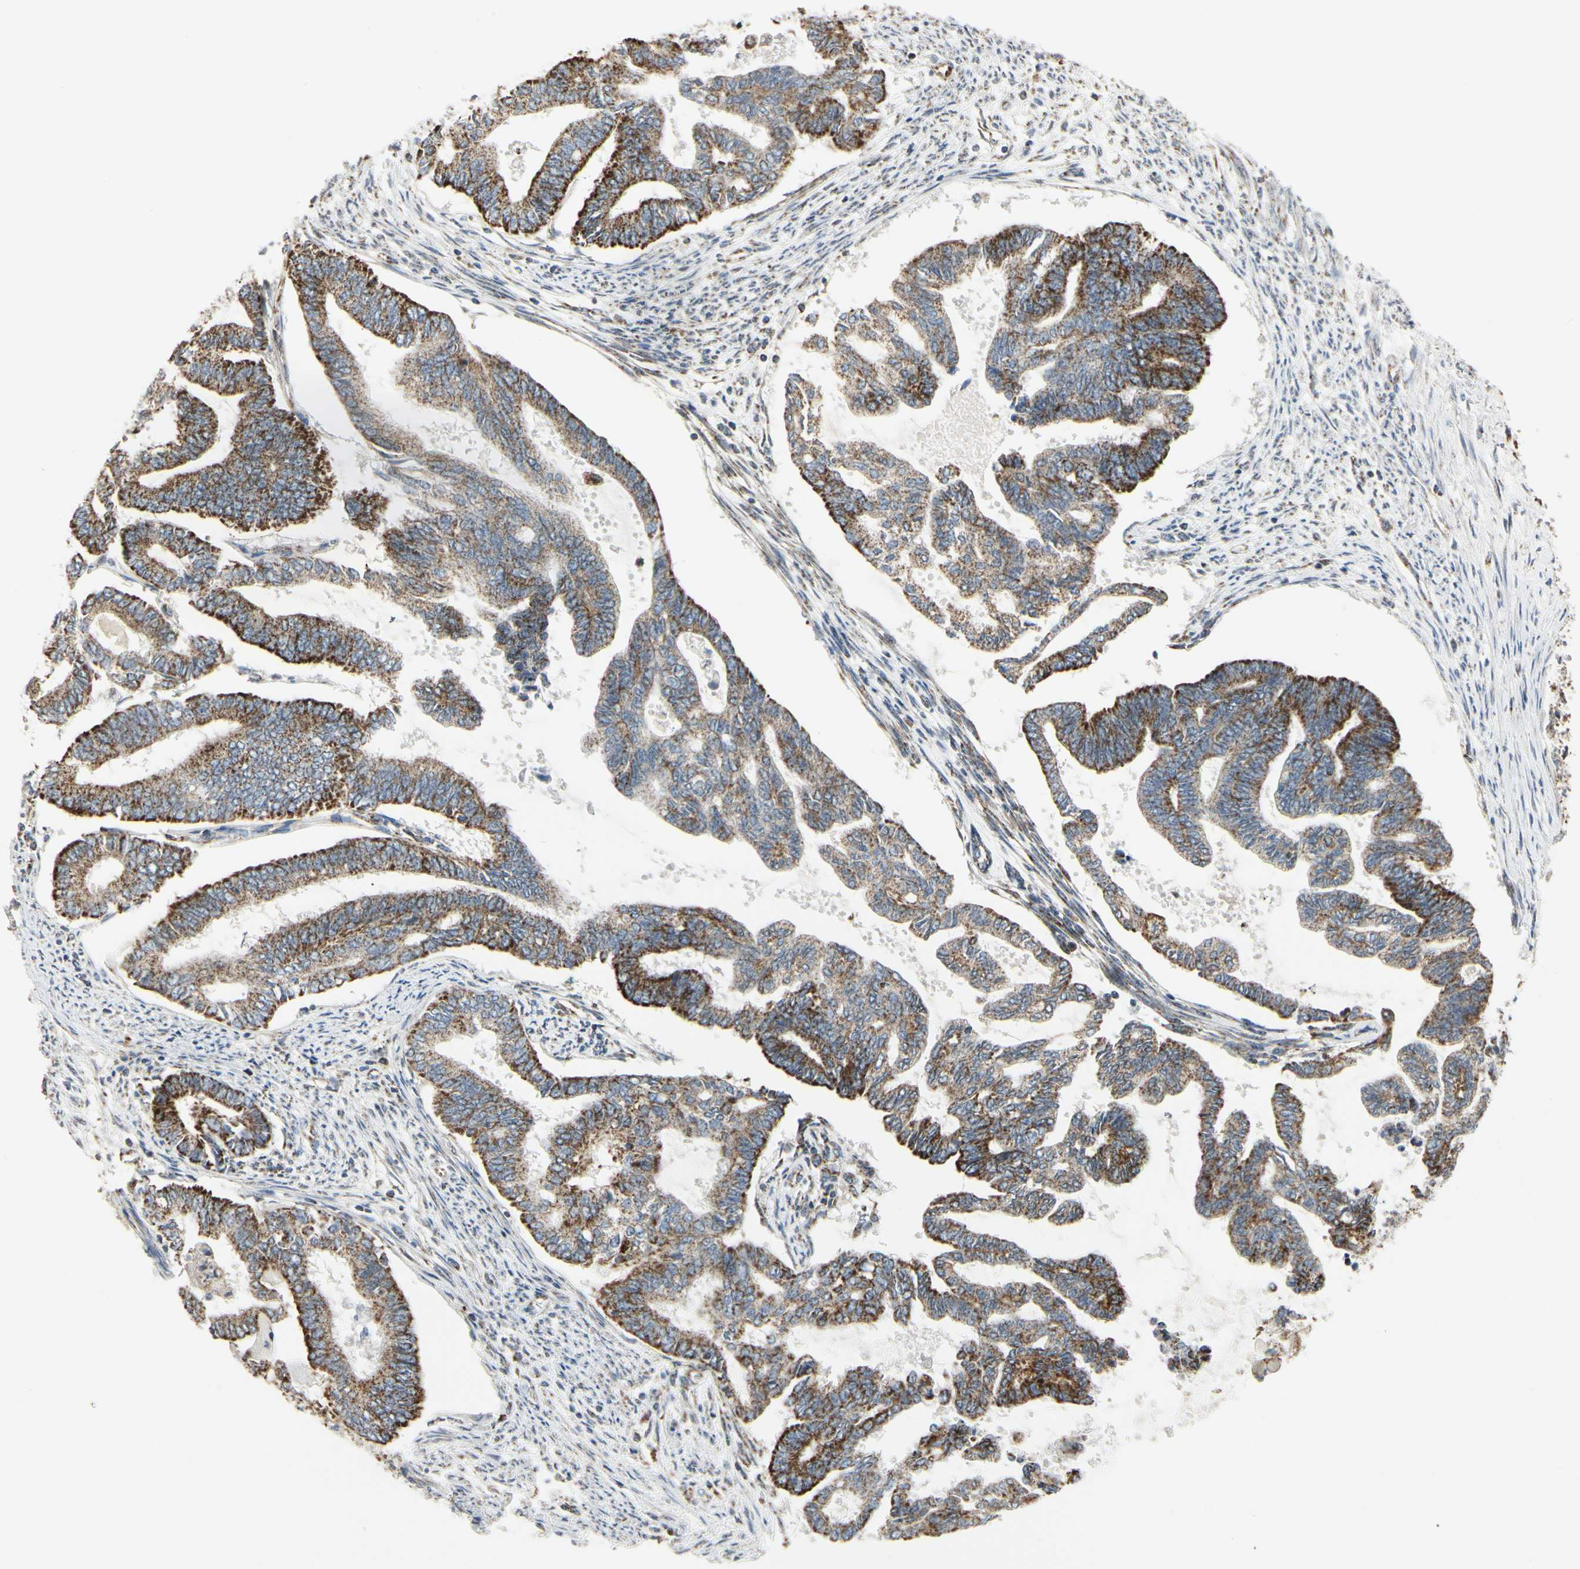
{"staining": {"intensity": "strong", "quantity": ">75%", "location": "cytoplasmic/membranous"}, "tissue": "endometrial cancer", "cell_type": "Tumor cells", "image_type": "cancer", "snomed": [{"axis": "morphology", "description": "Adenocarcinoma, NOS"}, {"axis": "topography", "description": "Endometrium"}], "caption": "Protein staining of endometrial cancer tissue reveals strong cytoplasmic/membranous positivity in about >75% of tumor cells. Nuclei are stained in blue.", "gene": "ANKS6", "patient": {"sex": "female", "age": 86}}